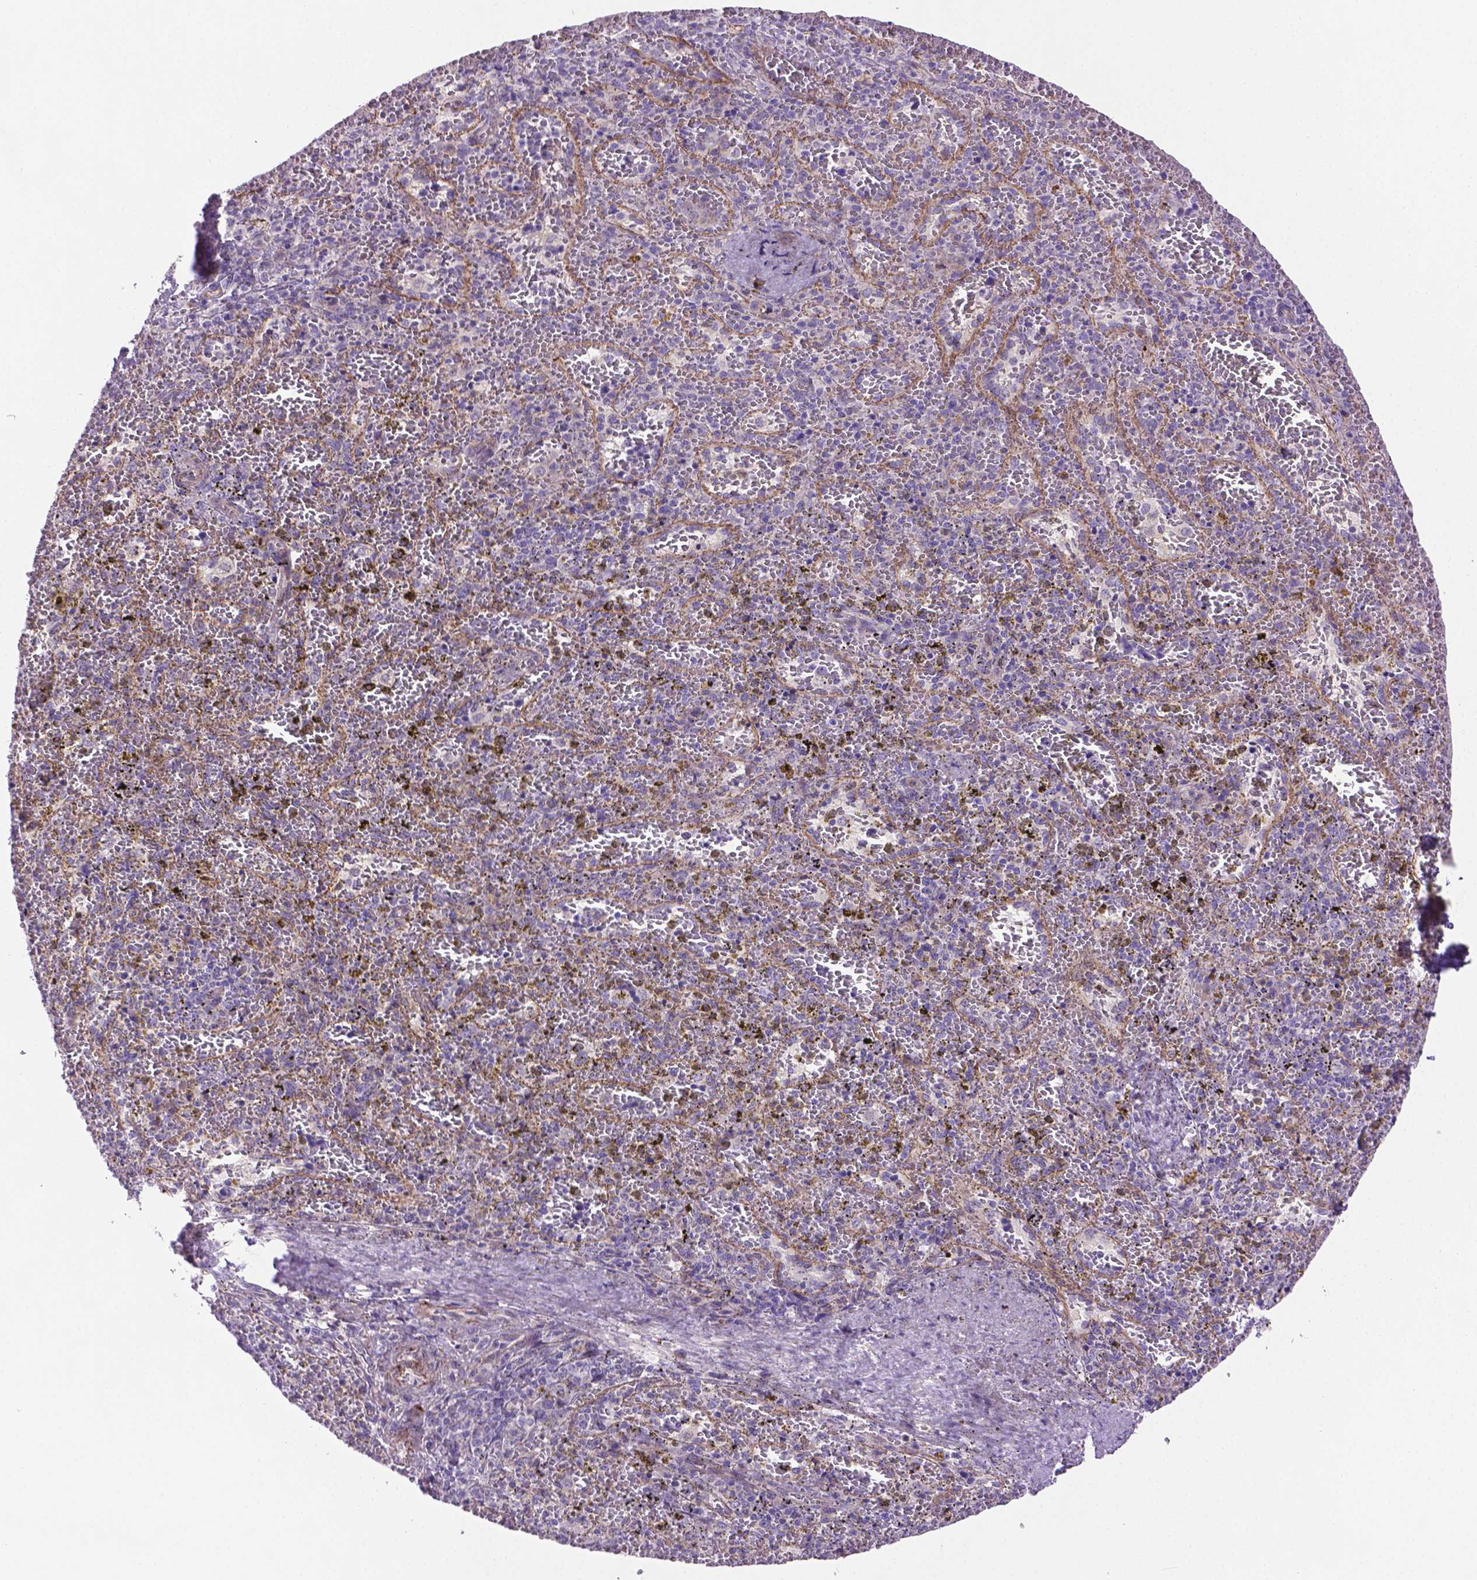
{"staining": {"intensity": "negative", "quantity": "none", "location": "none"}, "tissue": "spleen", "cell_type": "Cells in red pulp", "image_type": "normal", "snomed": [{"axis": "morphology", "description": "Normal tissue, NOS"}, {"axis": "topography", "description": "Spleen"}], "caption": "Immunohistochemical staining of normal spleen shows no significant positivity in cells in red pulp.", "gene": "CCER2", "patient": {"sex": "female", "age": 50}}